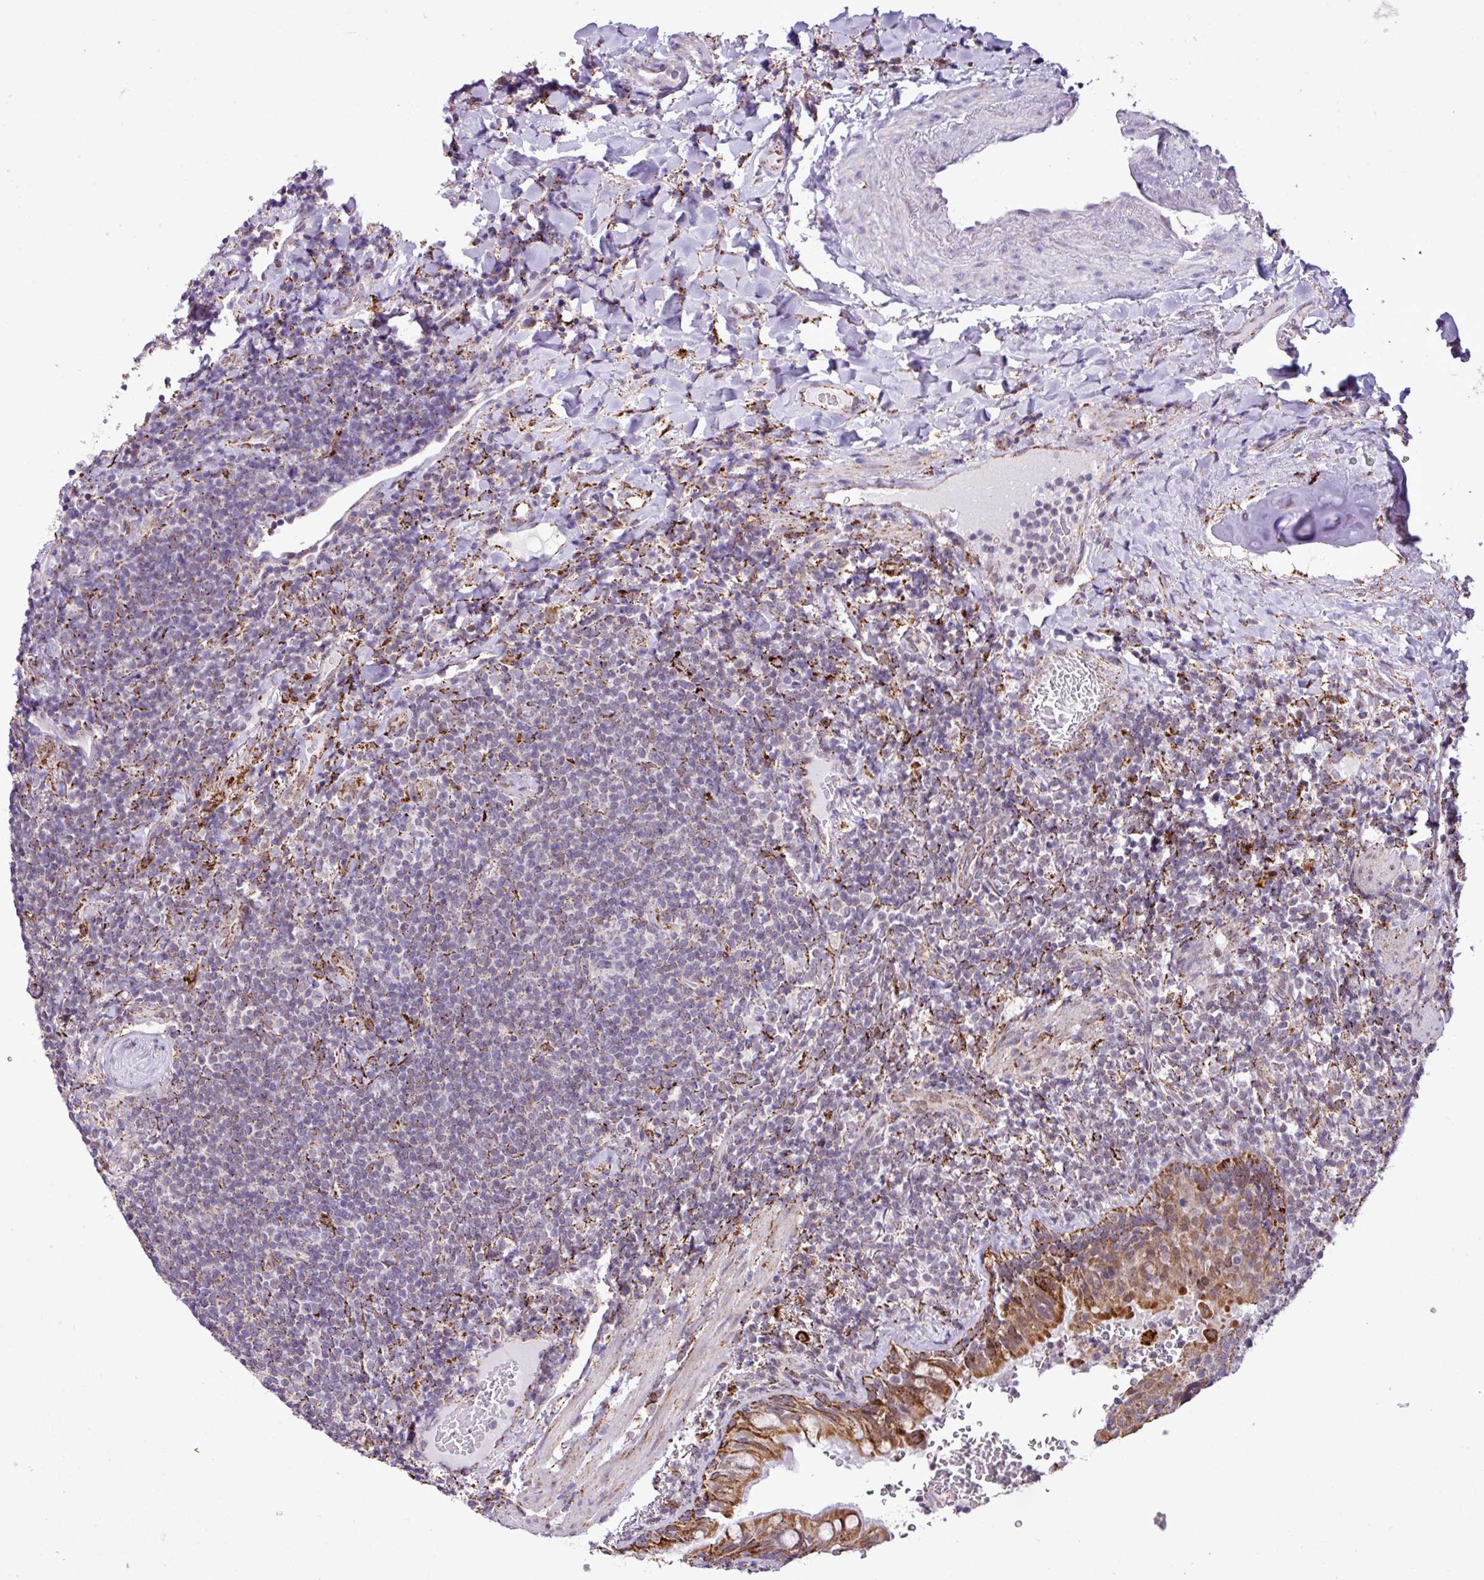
{"staining": {"intensity": "negative", "quantity": "none", "location": "none"}, "tissue": "lymphoma", "cell_type": "Tumor cells", "image_type": "cancer", "snomed": [{"axis": "morphology", "description": "Malignant lymphoma, non-Hodgkin's type, Low grade"}, {"axis": "topography", "description": "Lung"}], "caption": "A high-resolution histopathology image shows IHC staining of low-grade malignant lymphoma, non-Hodgkin's type, which displays no significant expression in tumor cells.", "gene": "SGPP1", "patient": {"sex": "female", "age": 71}}